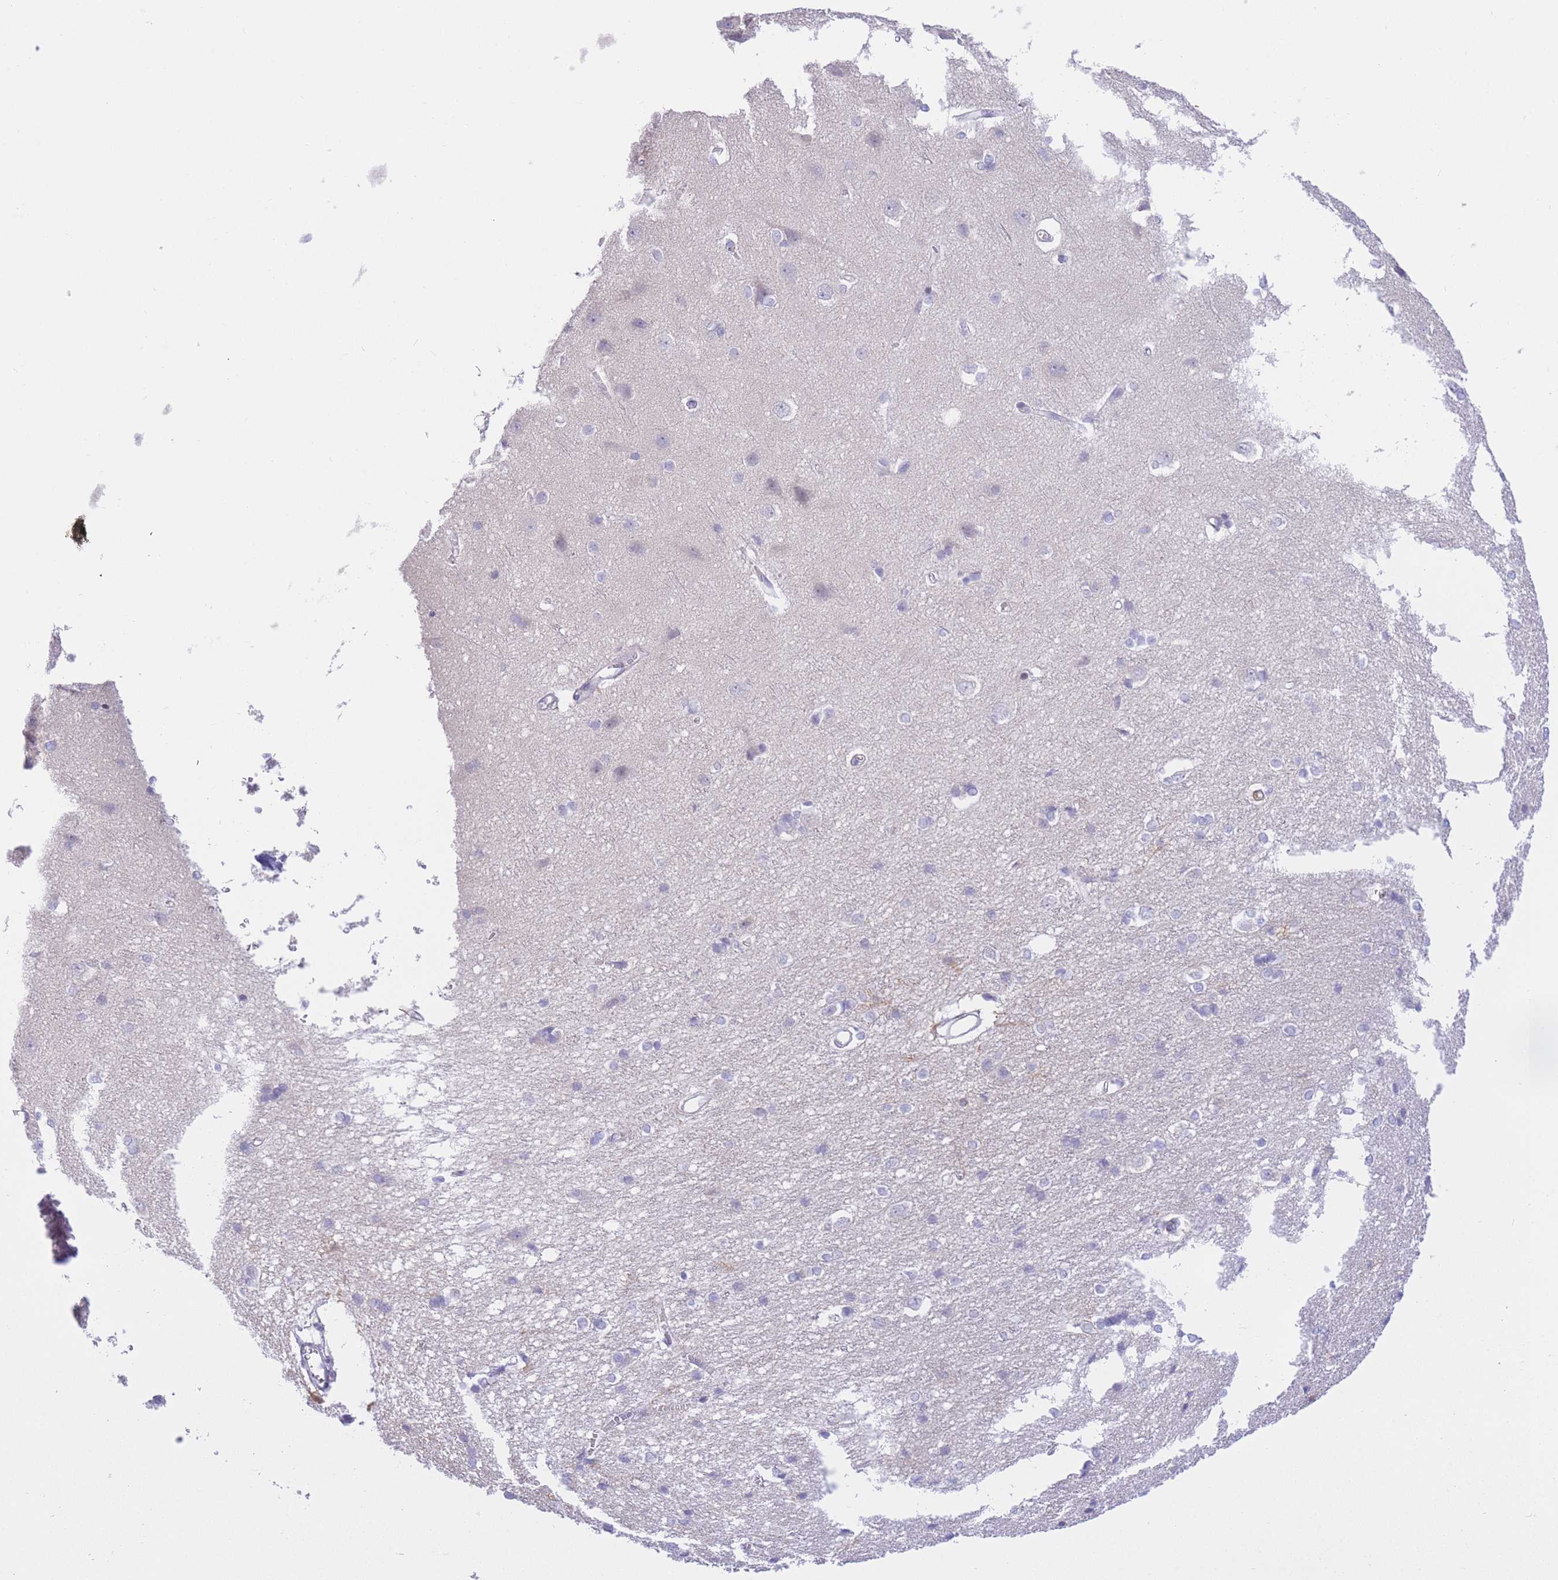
{"staining": {"intensity": "negative", "quantity": "none", "location": "none"}, "tissue": "cerebral cortex", "cell_type": "Endothelial cells", "image_type": "normal", "snomed": [{"axis": "morphology", "description": "Normal tissue, NOS"}, {"axis": "topography", "description": "Cerebral cortex"}], "caption": "The photomicrograph reveals no staining of endothelial cells in benign cerebral cortex. (Brightfield microscopy of DAB immunohistochemistry (IHC) at high magnification).", "gene": "RPL39L", "patient": {"sex": "male", "age": 37}}